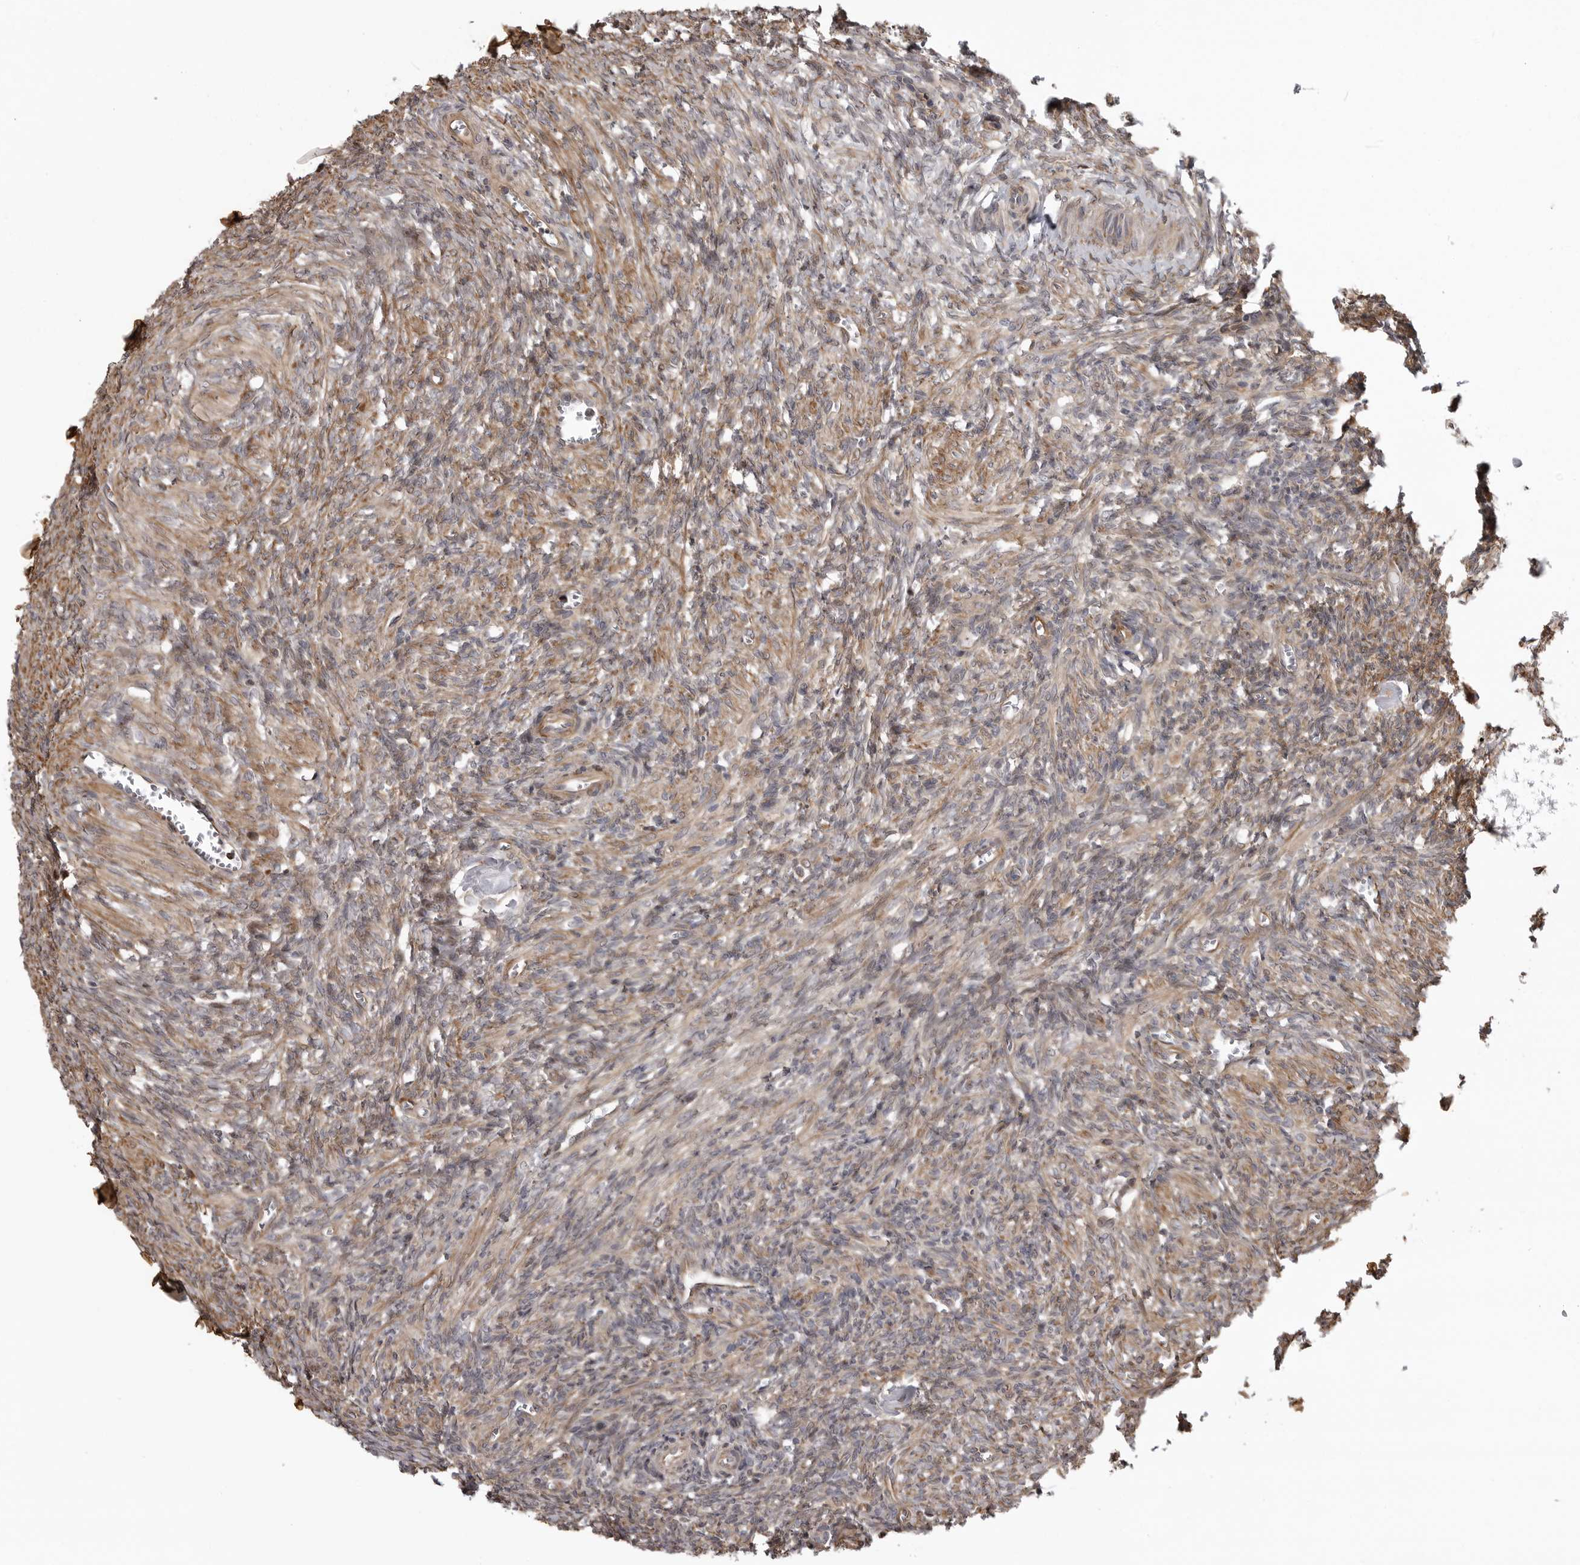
{"staining": {"intensity": "weak", "quantity": "25%-75%", "location": "cytoplasmic/membranous"}, "tissue": "ovary", "cell_type": "Ovarian stroma cells", "image_type": "normal", "snomed": [{"axis": "morphology", "description": "Normal tissue, NOS"}, {"axis": "topography", "description": "Ovary"}], "caption": "Immunohistochemistry (IHC) of unremarkable human ovary displays low levels of weak cytoplasmic/membranous staining in about 25%-75% of ovarian stroma cells.", "gene": "ZNRF1", "patient": {"sex": "female", "age": 27}}